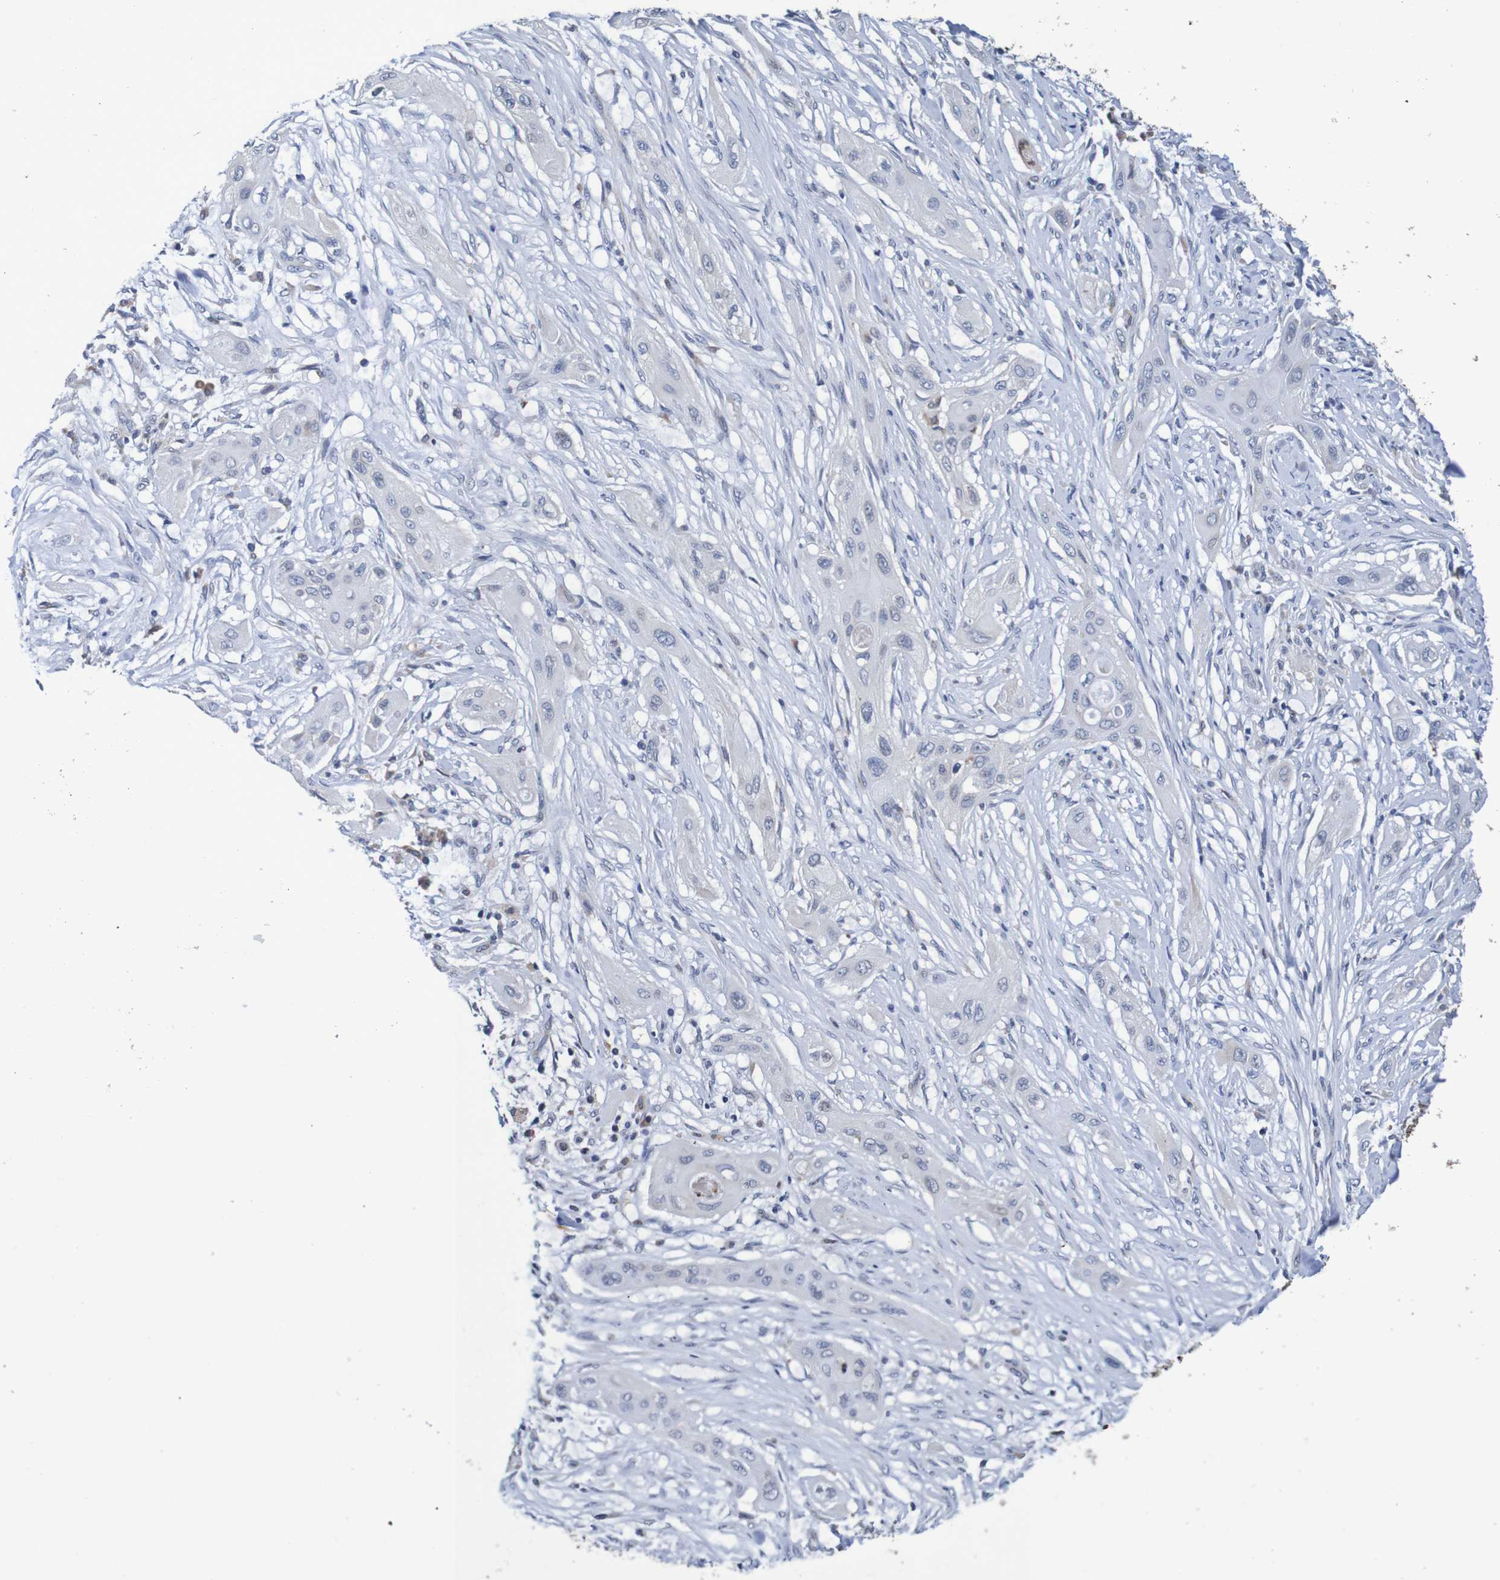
{"staining": {"intensity": "negative", "quantity": "none", "location": "none"}, "tissue": "lung cancer", "cell_type": "Tumor cells", "image_type": "cancer", "snomed": [{"axis": "morphology", "description": "Squamous cell carcinoma, NOS"}, {"axis": "topography", "description": "Lung"}], "caption": "DAB immunohistochemical staining of human lung cancer displays no significant staining in tumor cells.", "gene": "FIBP", "patient": {"sex": "female", "age": 47}}